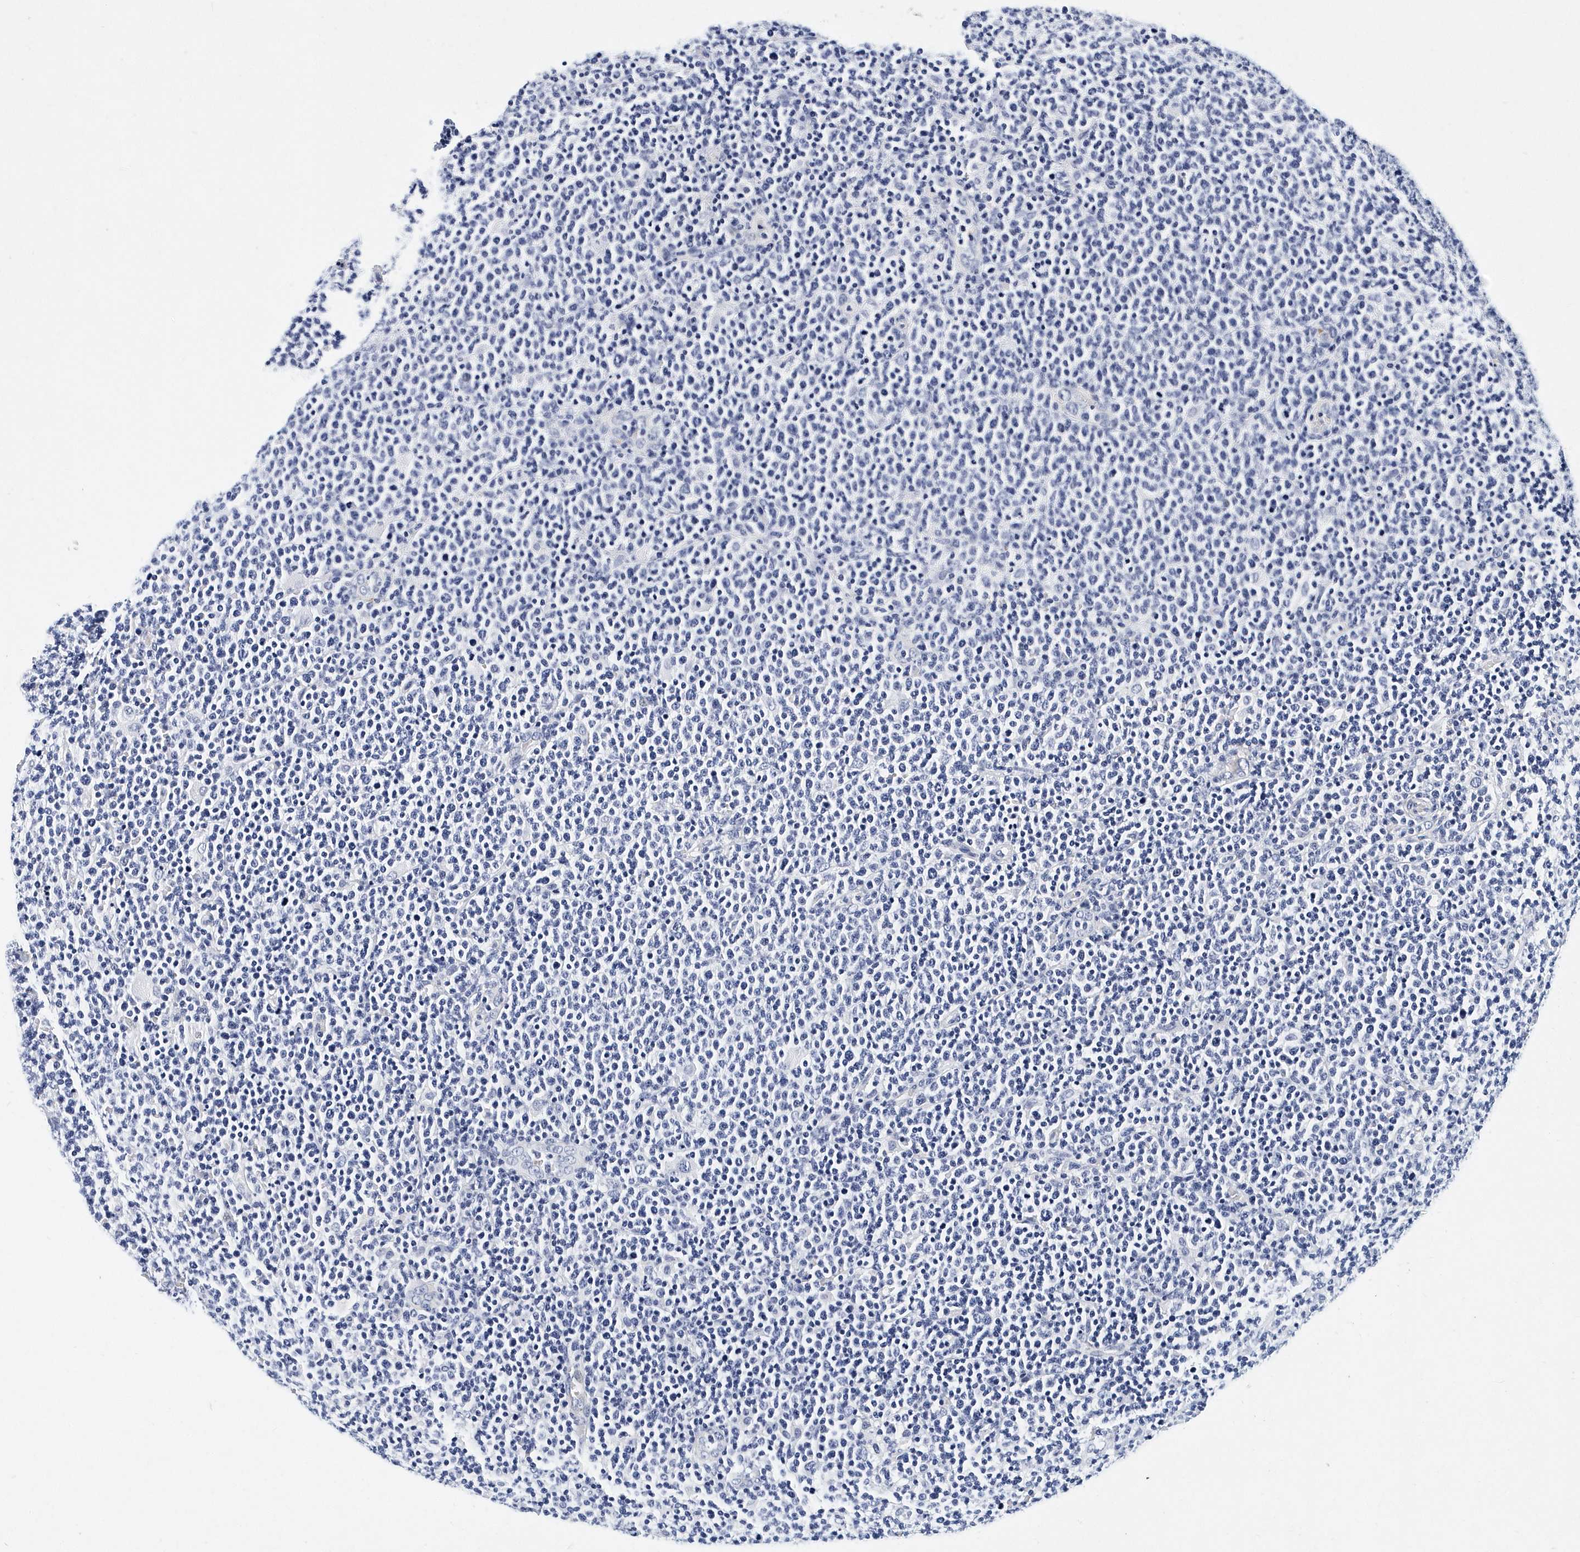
{"staining": {"intensity": "negative", "quantity": "none", "location": "none"}, "tissue": "lymphoma", "cell_type": "Tumor cells", "image_type": "cancer", "snomed": [{"axis": "morphology", "description": "Malignant lymphoma, non-Hodgkin's type, High grade"}, {"axis": "topography", "description": "Lymph node"}], "caption": "High power microscopy micrograph of an immunohistochemistry (IHC) histopathology image of lymphoma, revealing no significant expression in tumor cells.", "gene": "ITGA2B", "patient": {"sex": "male", "age": 61}}